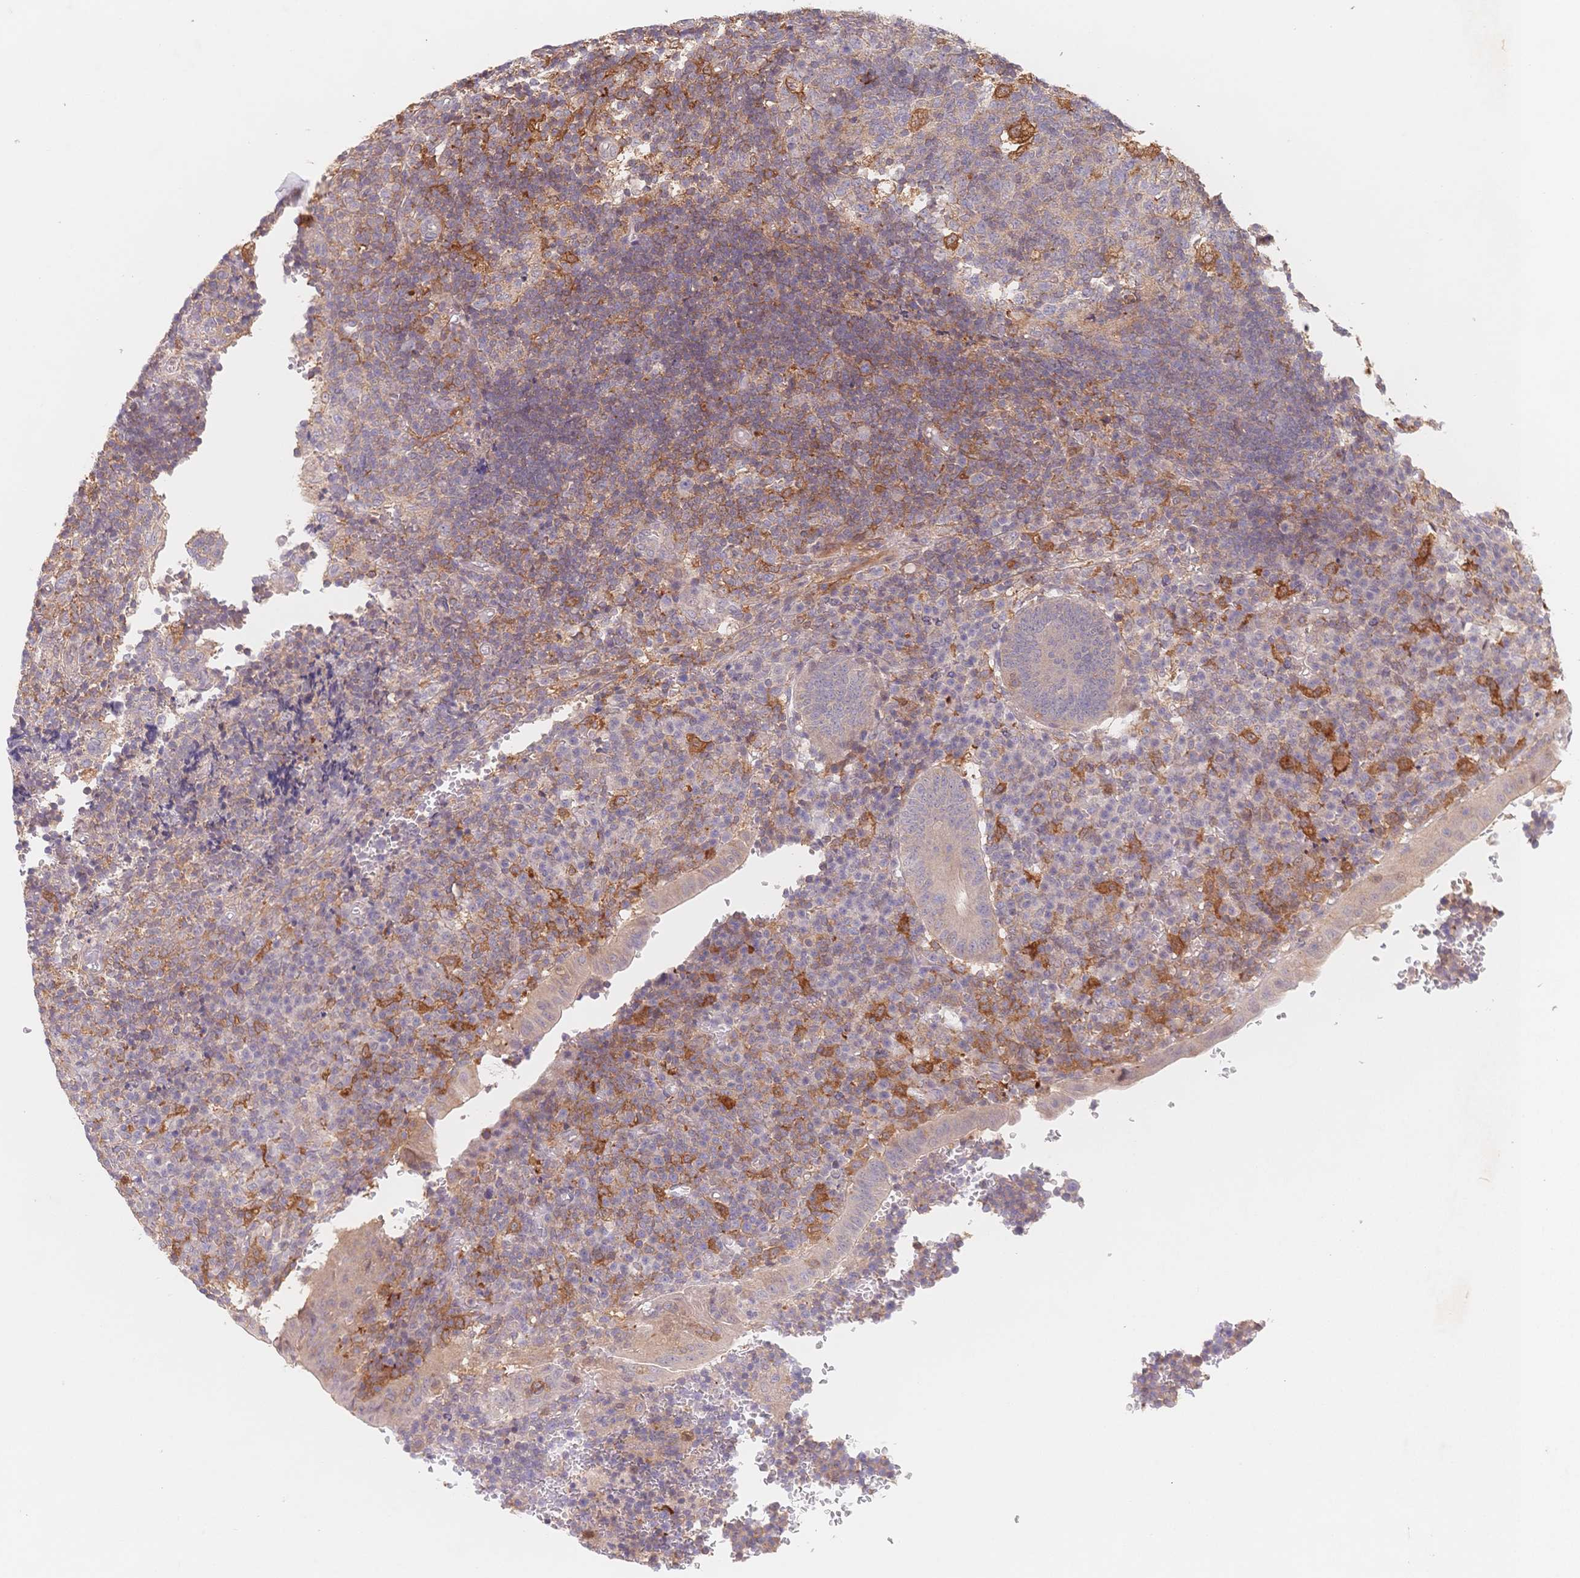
{"staining": {"intensity": "weak", "quantity": "<25%", "location": "cytoplasmic/membranous"}, "tissue": "appendix", "cell_type": "Glandular cells", "image_type": "normal", "snomed": [{"axis": "morphology", "description": "Normal tissue, NOS"}, {"axis": "topography", "description": "Appendix"}], "caption": "Immunohistochemistry (IHC) photomicrograph of unremarkable appendix: human appendix stained with DAB exhibits no significant protein expression in glandular cells.", "gene": "C12orf75", "patient": {"sex": "male", "age": 18}}